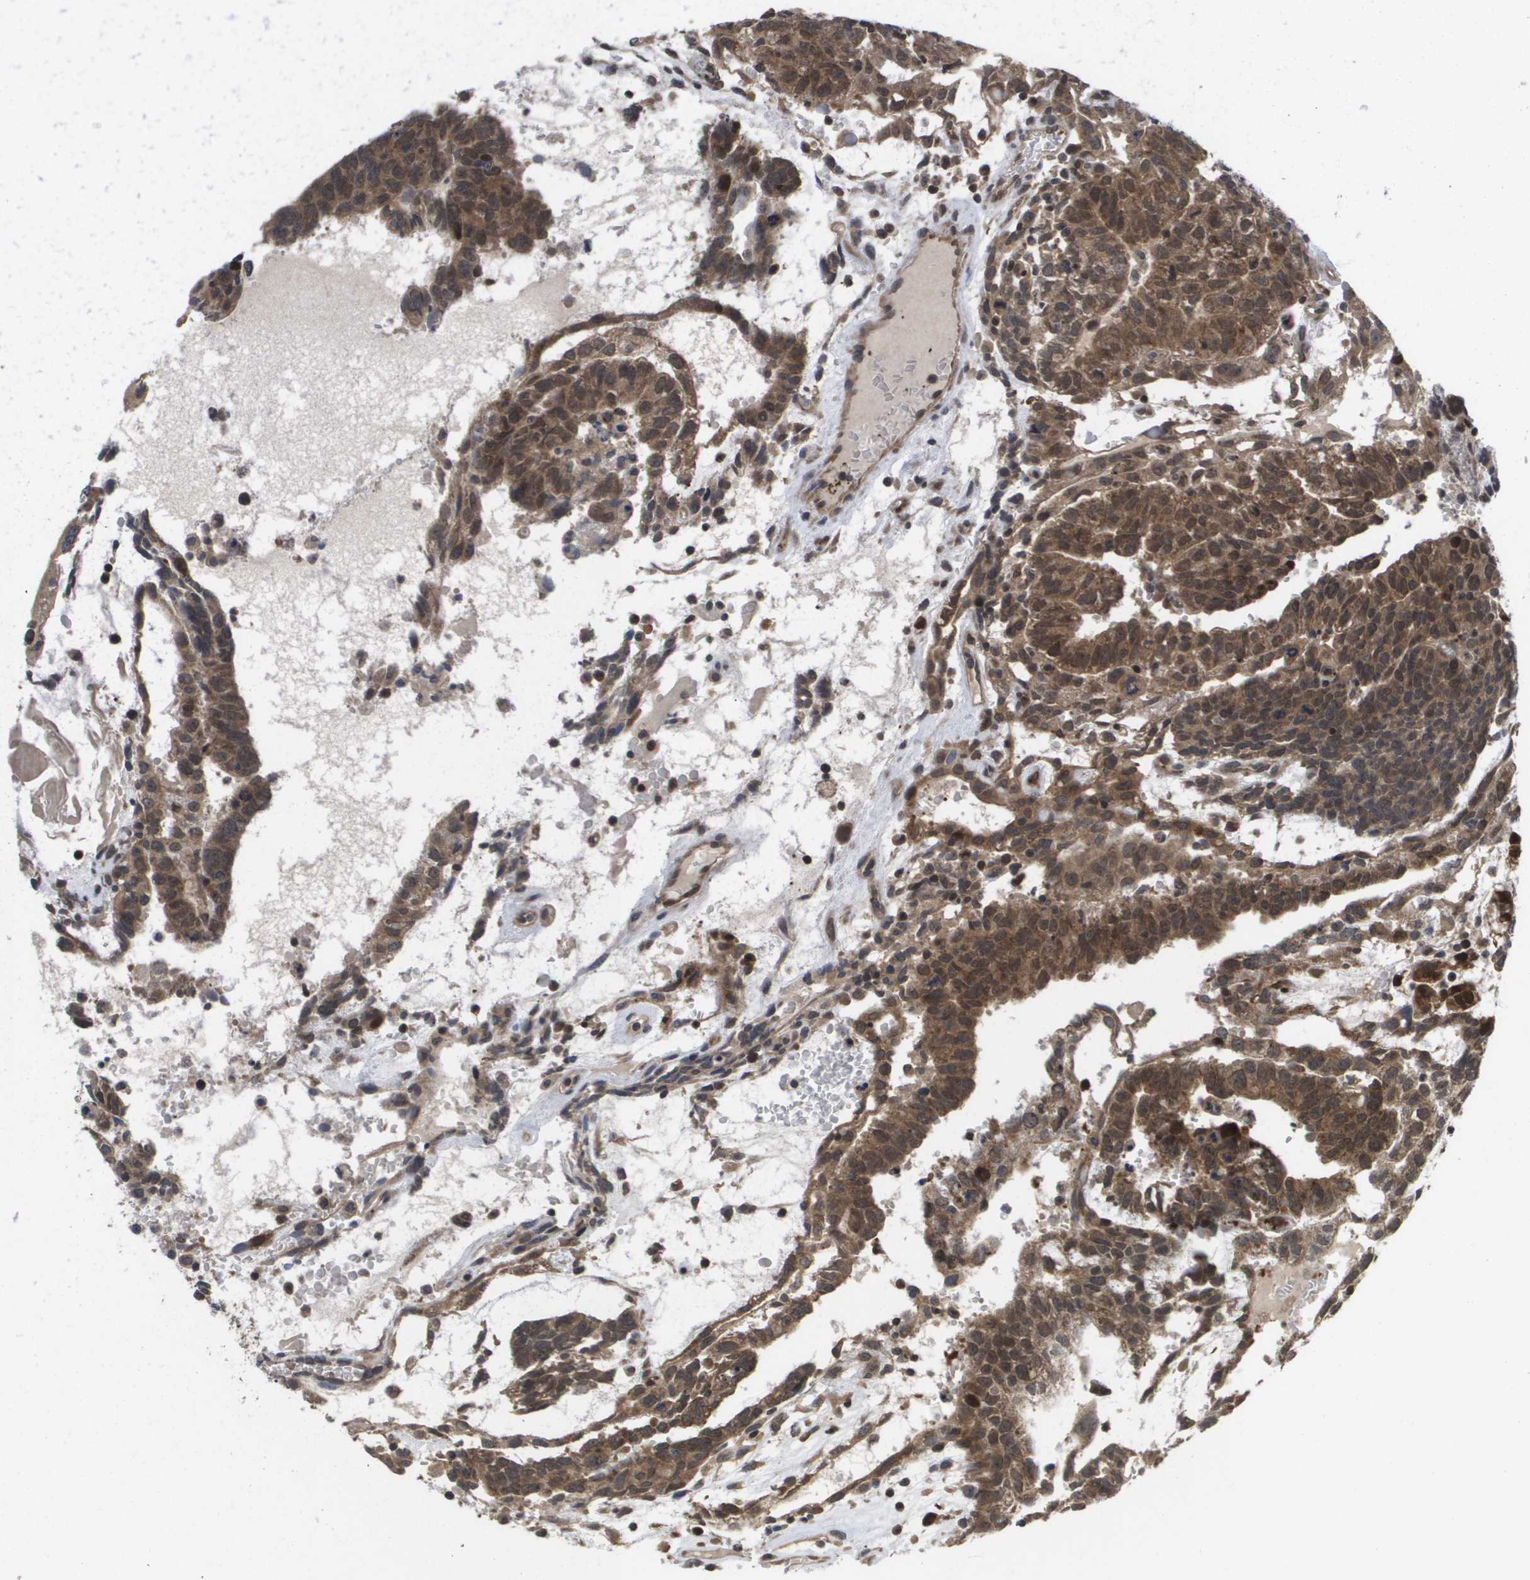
{"staining": {"intensity": "moderate", "quantity": ">75%", "location": "cytoplasmic/membranous"}, "tissue": "testis cancer", "cell_type": "Tumor cells", "image_type": "cancer", "snomed": [{"axis": "morphology", "description": "Seminoma, NOS"}, {"axis": "morphology", "description": "Carcinoma, Embryonal, NOS"}, {"axis": "topography", "description": "Testis"}], "caption": "Embryonal carcinoma (testis) stained for a protein reveals moderate cytoplasmic/membranous positivity in tumor cells. The protein of interest is stained brown, and the nuclei are stained in blue (DAB IHC with brightfield microscopy, high magnification).", "gene": "RBM38", "patient": {"sex": "male", "age": 52}}